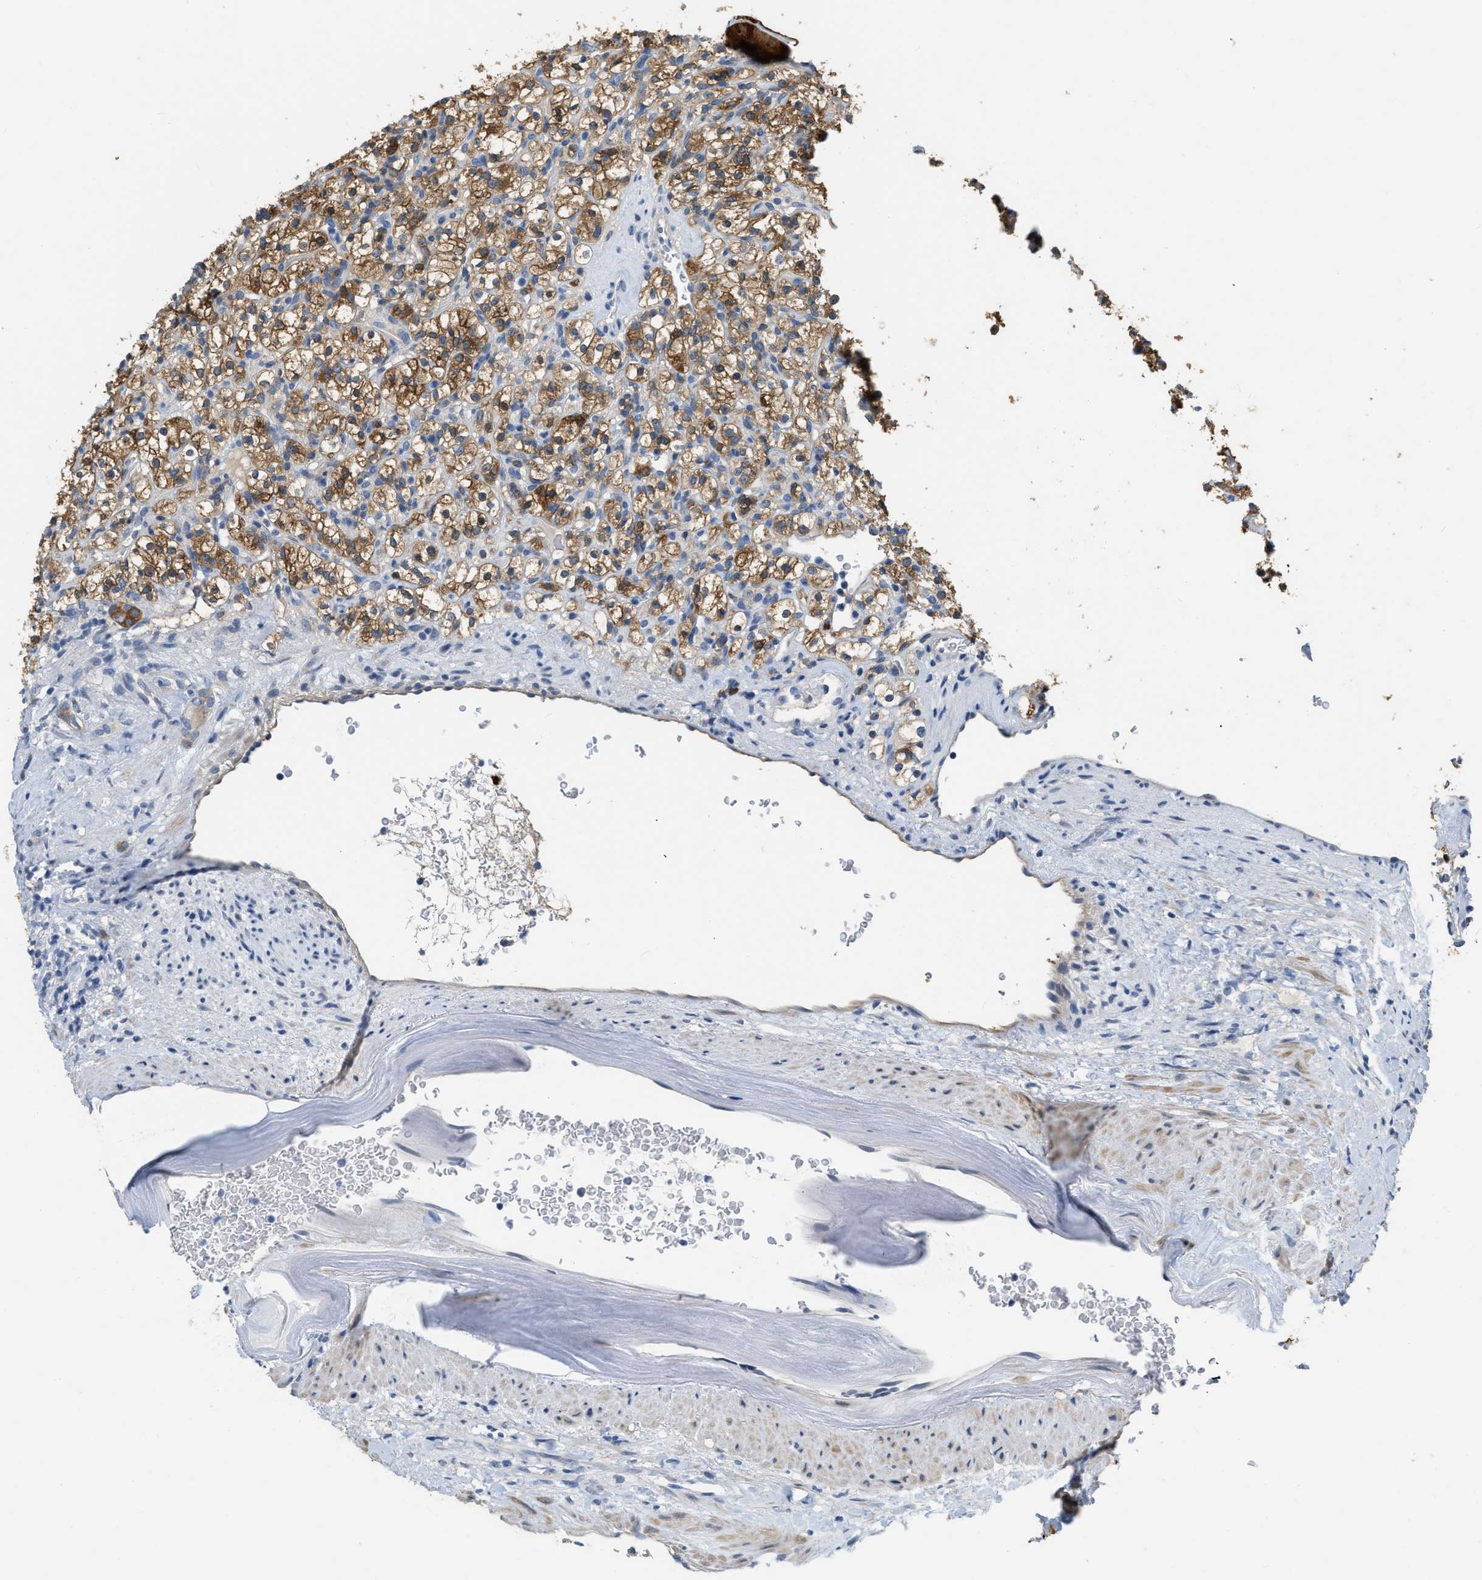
{"staining": {"intensity": "moderate", "quantity": ">75%", "location": "cytoplasmic/membranous"}, "tissue": "renal cancer", "cell_type": "Tumor cells", "image_type": "cancer", "snomed": [{"axis": "morphology", "description": "Normal tissue, NOS"}, {"axis": "morphology", "description": "Adenocarcinoma, NOS"}, {"axis": "topography", "description": "Kidney"}], "caption": "Immunohistochemistry histopathology image of human renal cancer (adenocarcinoma) stained for a protein (brown), which demonstrates medium levels of moderate cytoplasmic/membranous expression in about >75% of tumor cells.", "gene": "CRYM", "patient": {"sex": "female", "age": 72}}